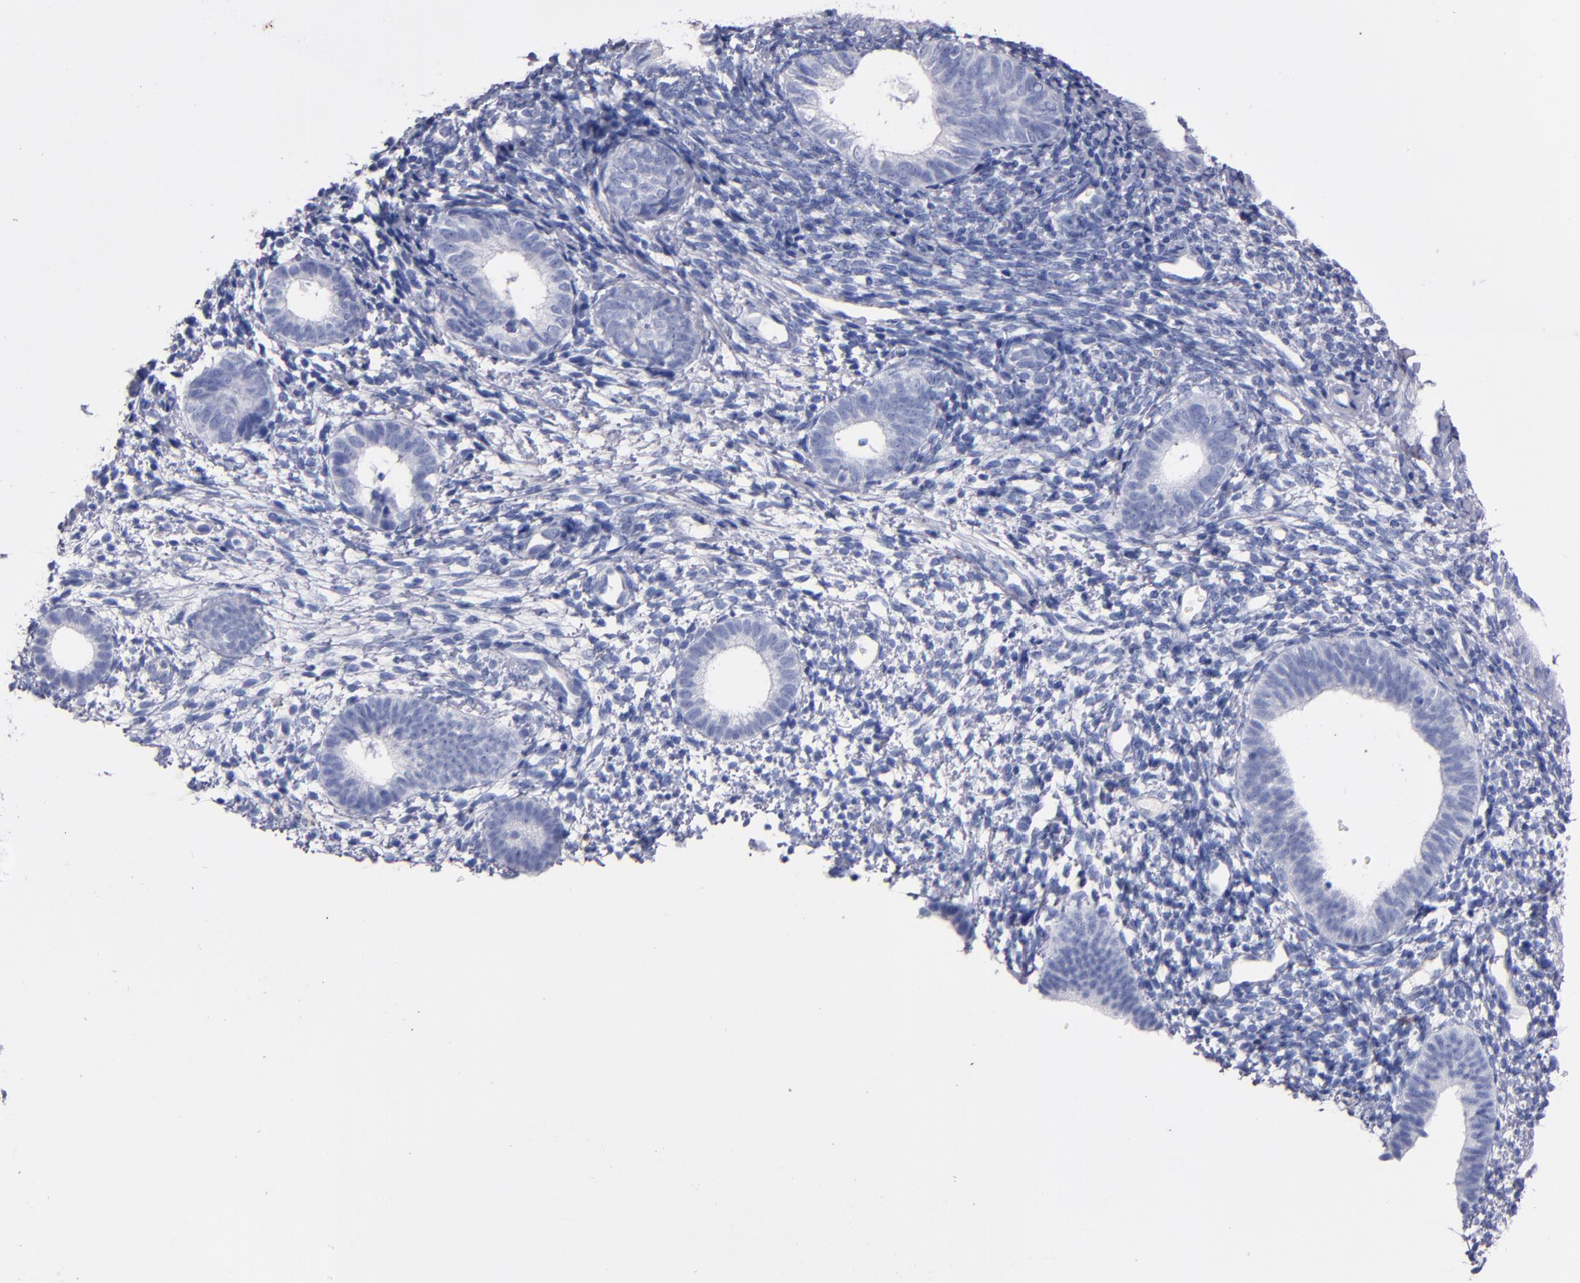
{"staining": {"intensity": "negative", "quantity": "none", "location": "none"}, "tissue": "endometrium", "cell_type": "Cells in endometrial stroma", "image_type": "normal", "snomed": [{"axis": "morphology", "description": "Normal tissue, NOS"}, {"axis": "topography", "description": "Smooth muscle"}, {"axis": "topography", "description": "Endometrium"}], "caption": "Immunohistochemistry (IHC) micrograph of normal endometrium stained for a protein (brown), which reveals no staining in cells in endometrial stroma.", "gene": "KIT", "patient": {"sex": "female", "age": 57}}